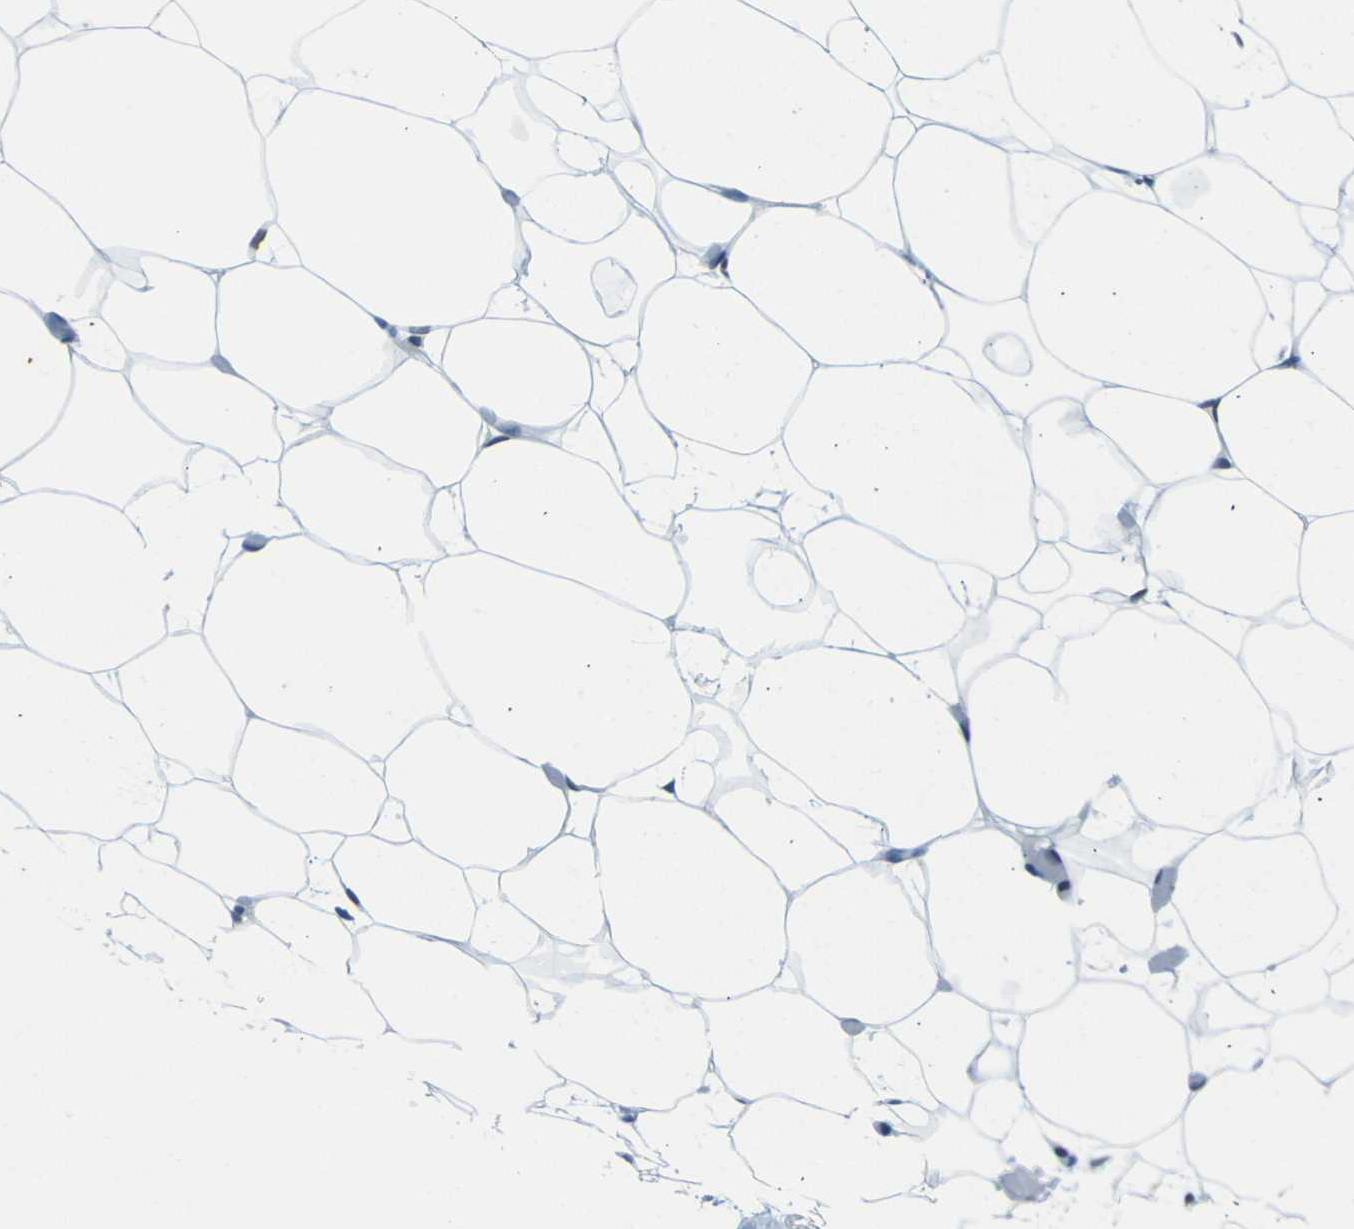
{"staining": {"intensity": "negative", "quantity": "none", "location": "none"}, "tissue": "adipose tissue", "cell_type": "Adipocytes", "image_type": "normal", "snomed": [{"axis": "morphology", "description": "Normal tissue, NOS"}, {"axis": "topography", "description": "Breast"}, {"axis": "topography", "description": "Adipose tissue"}], "caption": "Histopathology image shows no significant protein positivity in adipocytes of benign adipose tissue.", "gene": "CEBPG", "patient": {"sex": "female", "age": 25}}